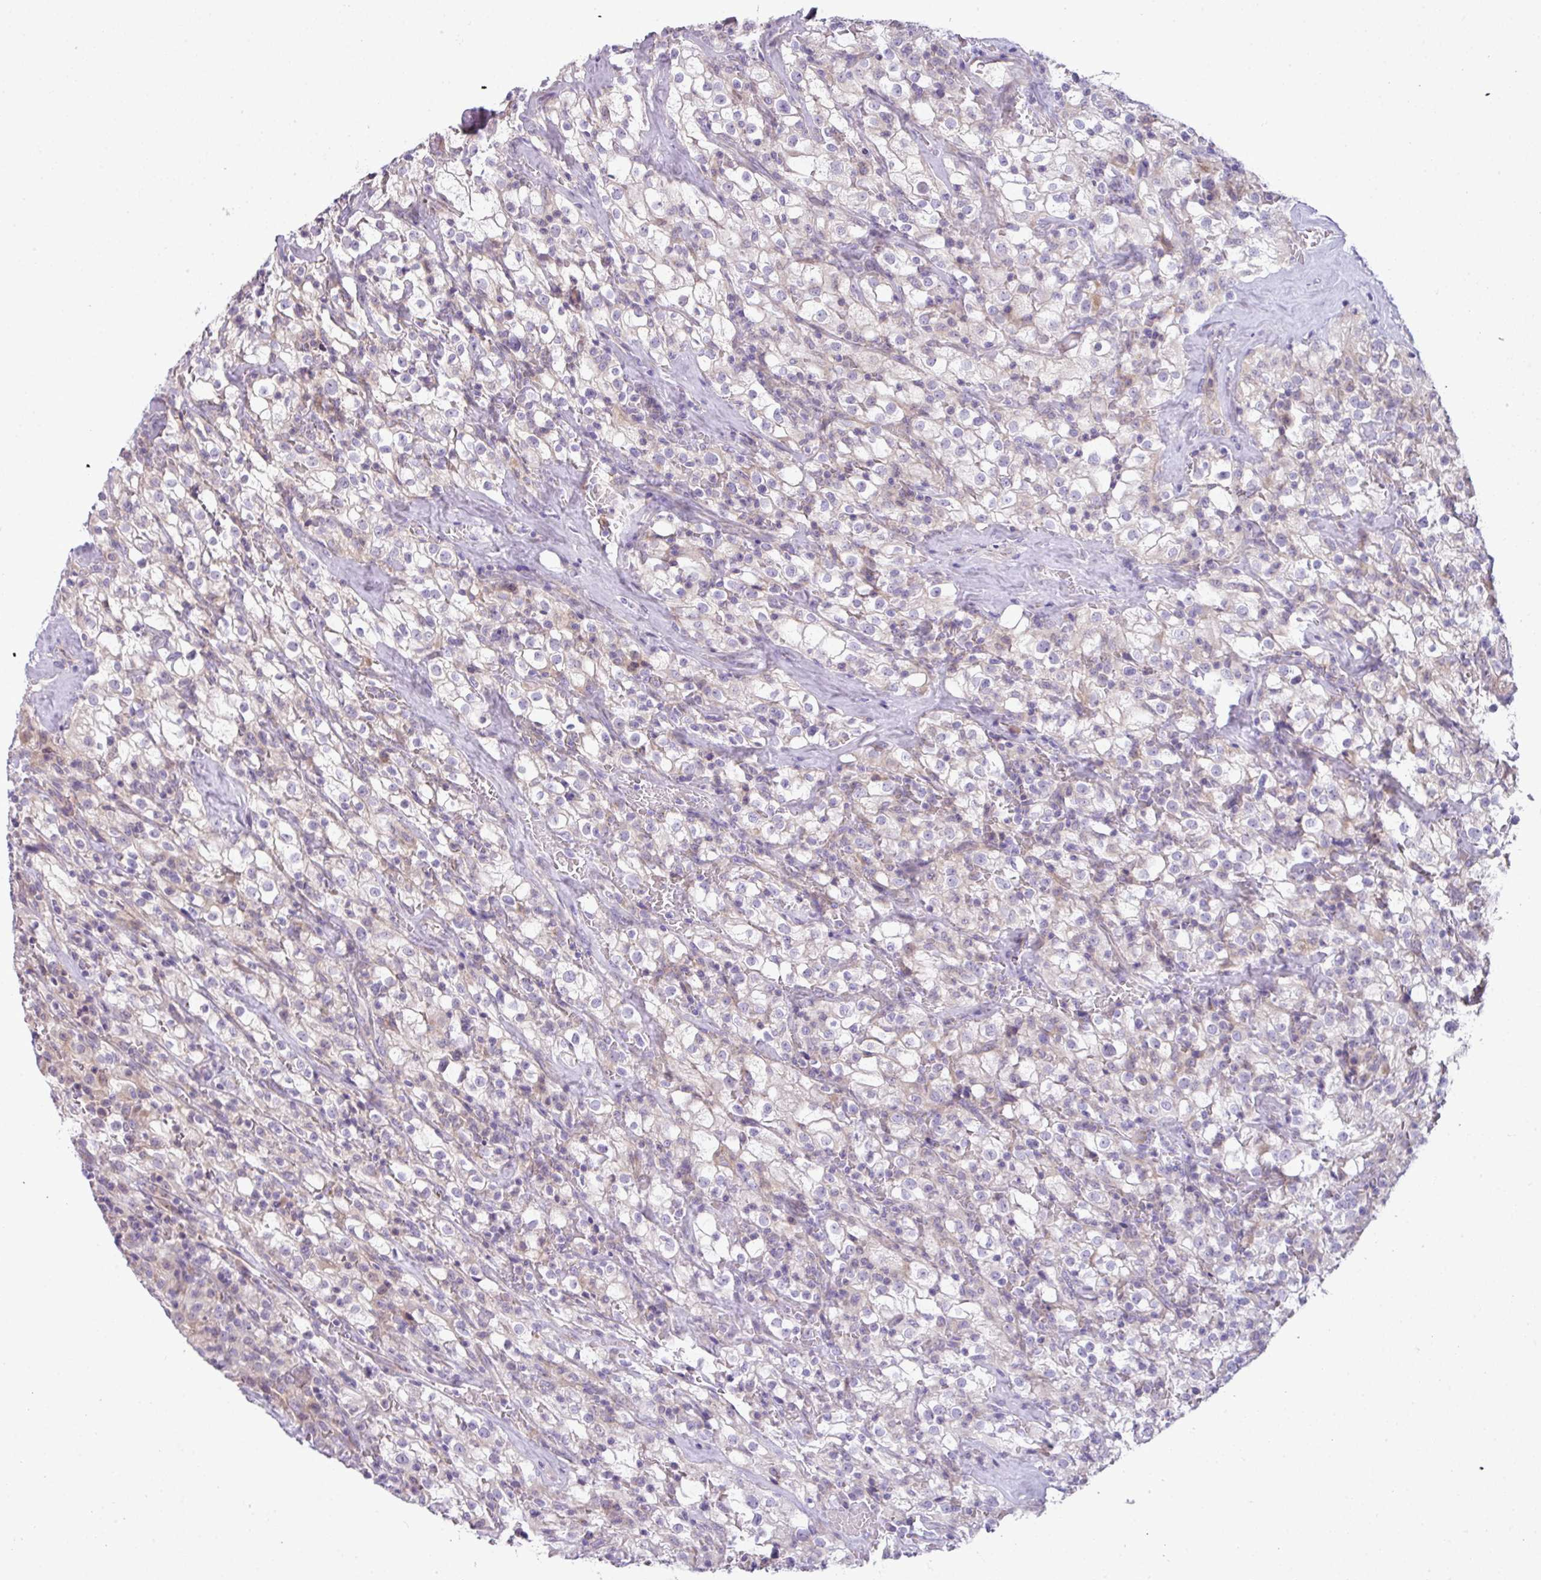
{"staining": {"intensity": "negative", "quantity": "none", "location": "none"}, "tissue": "renal cancer", "cell_type": "Tumor cells", "image_type": "cancer", "snomed": [{"axis": "morphology", "description": "Adenocarcinoma, NOS"}, {"axis": "topography", "description": "Kidney"}], "caption": "DAB immunohistochemical staining of adenocarcinoma (renal) exhibits no significant positivity in tumor cells. The staining is performed using DAB brown chromogen with nuclei counter-stained in using hematoxylin.", "gene": "PIK3R5", "patient": {"sex": "female", "age": 74}}